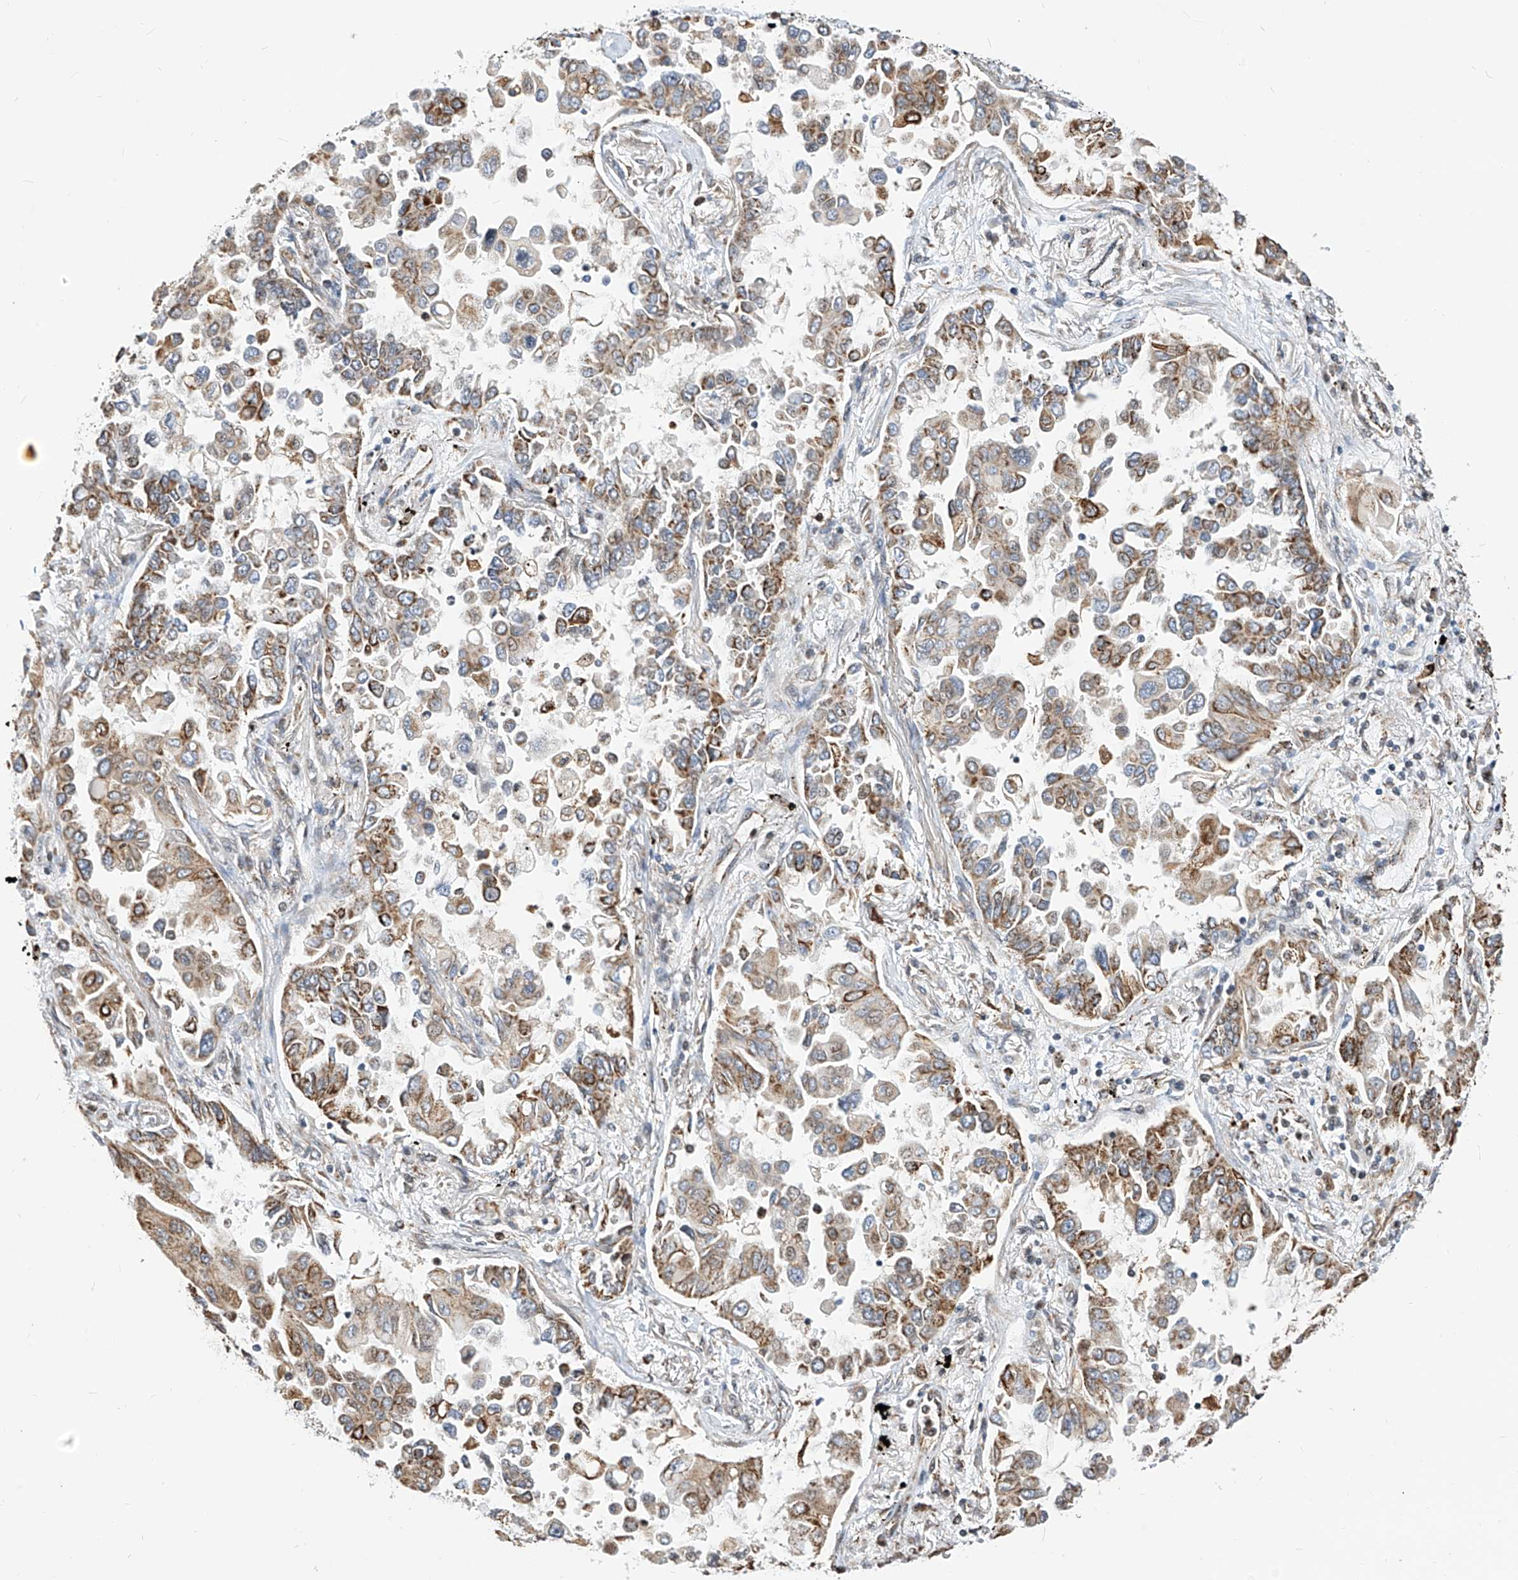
{"staining": {"intensity": "moderate", "quantity": ">75%", "location": "cytoplasmic/membranous"}, "tissue": "lung cancer", "cell_type": "Tumor cells", "image_type": "cancer", "snomed": [{"axis": "morphology", "description": "Adenocarcinoma, NOS"}, {"axis": "topography", "description": "Lung"}], "caption": "This histopathology image displays lung cancer stained with IHC to label a protein in brown. The cytoplasmic/membranous of tumor cells show moderate positivity for the protein. Nuclei are counter-stained blue.", "gene": "TTLL8", "patient": {"sex": "female", "age": 67}}